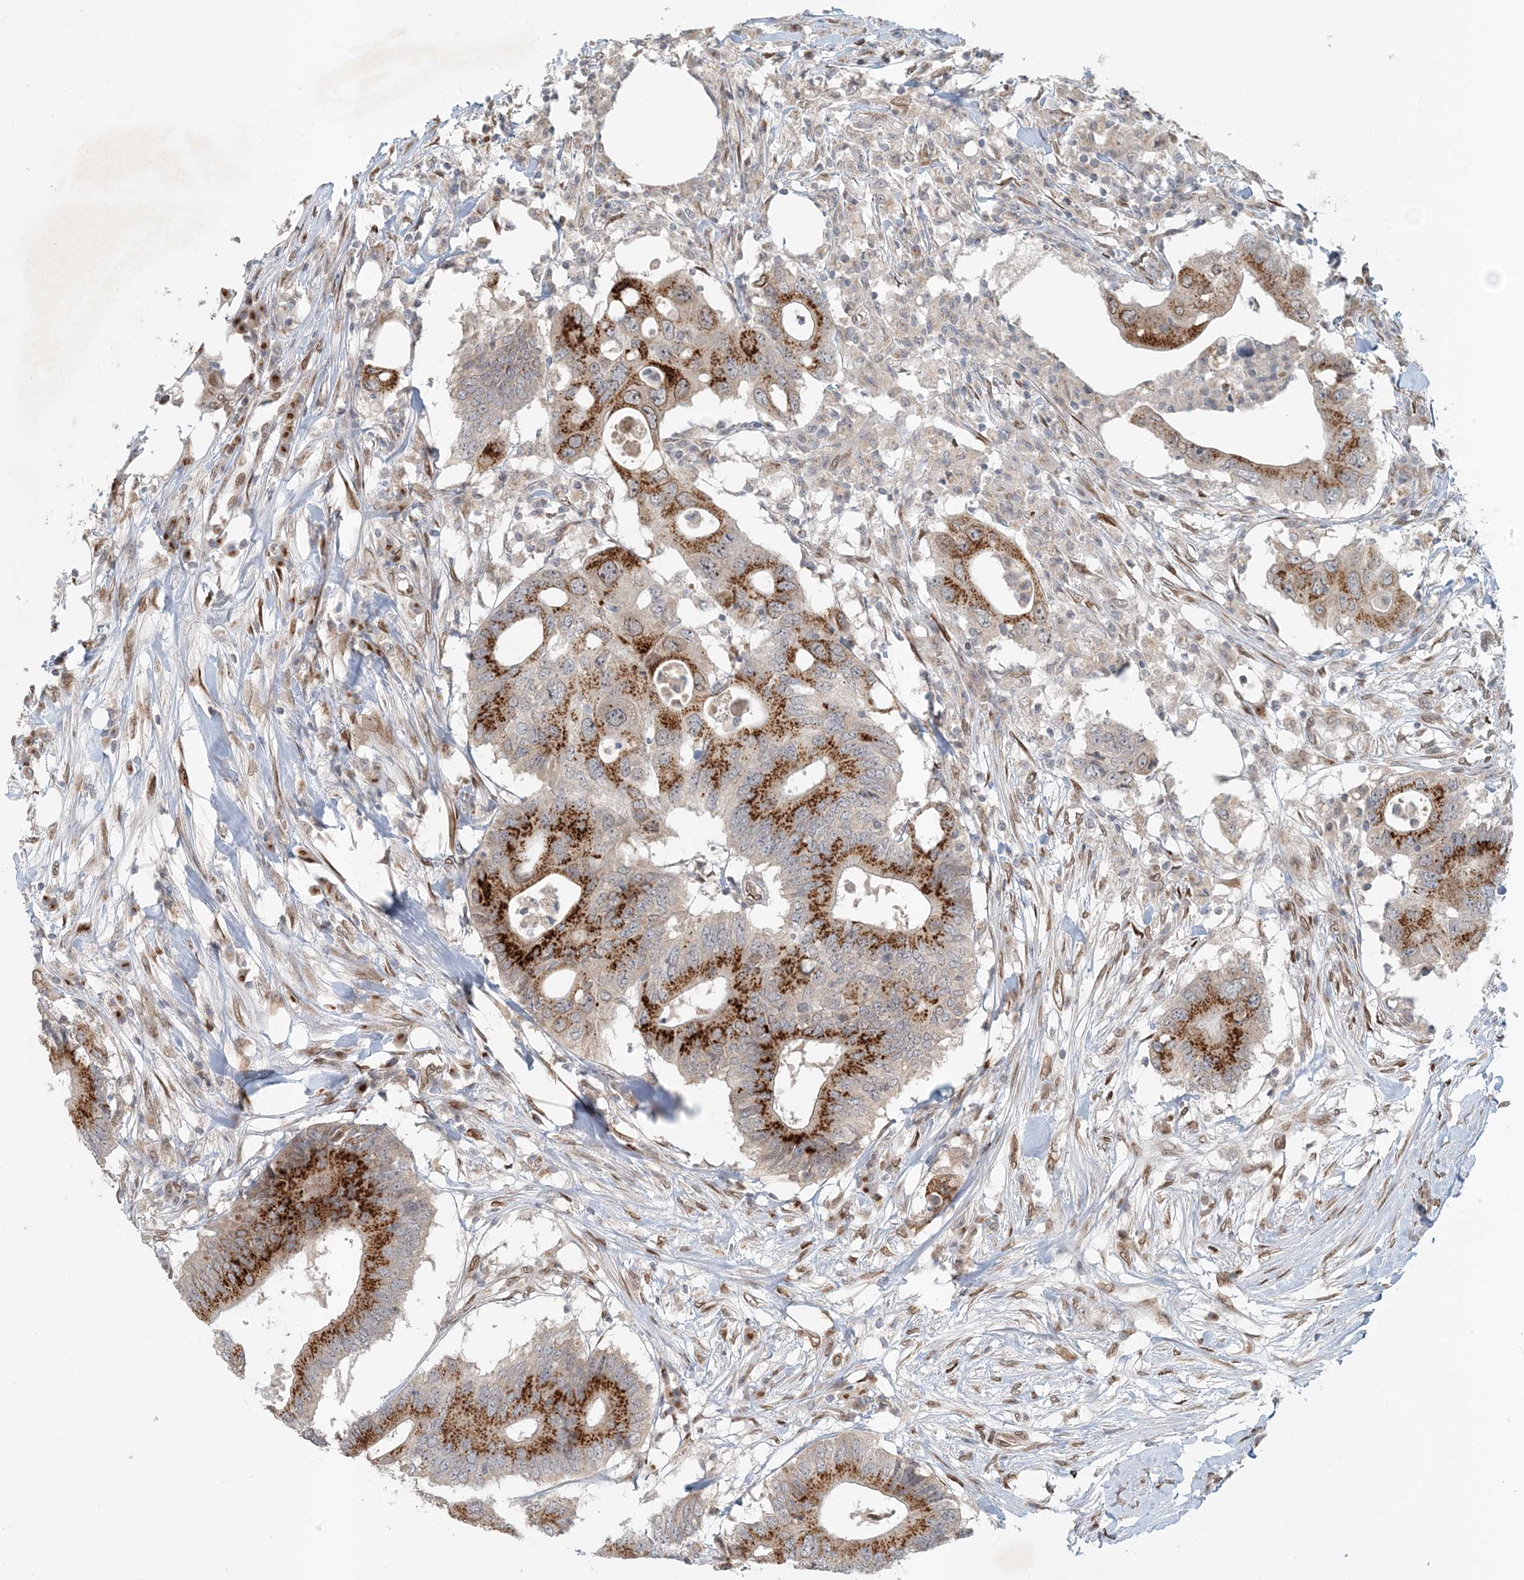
{"staining": {"intensity": "strong", "quantity": ">75%", "location": "cytoplasmic/membranous"}, "tissue": "colorectal cancer", "cell_type": "Tumor cells", "image_type": "cancer", "snomed": [{"axis": "morphology", "description": "Adenocarcinoma, NOS"}, {"axis": "topography", "description": "Colon"}], "caption": "The immunohistochemical stain shows strong cytoplasmic/membranous expression in tumor cells of adenocarcinoma (colorectal) tissue.", "gene": "SLC35A2", "patient": {"sex": "male", "age": 71}}